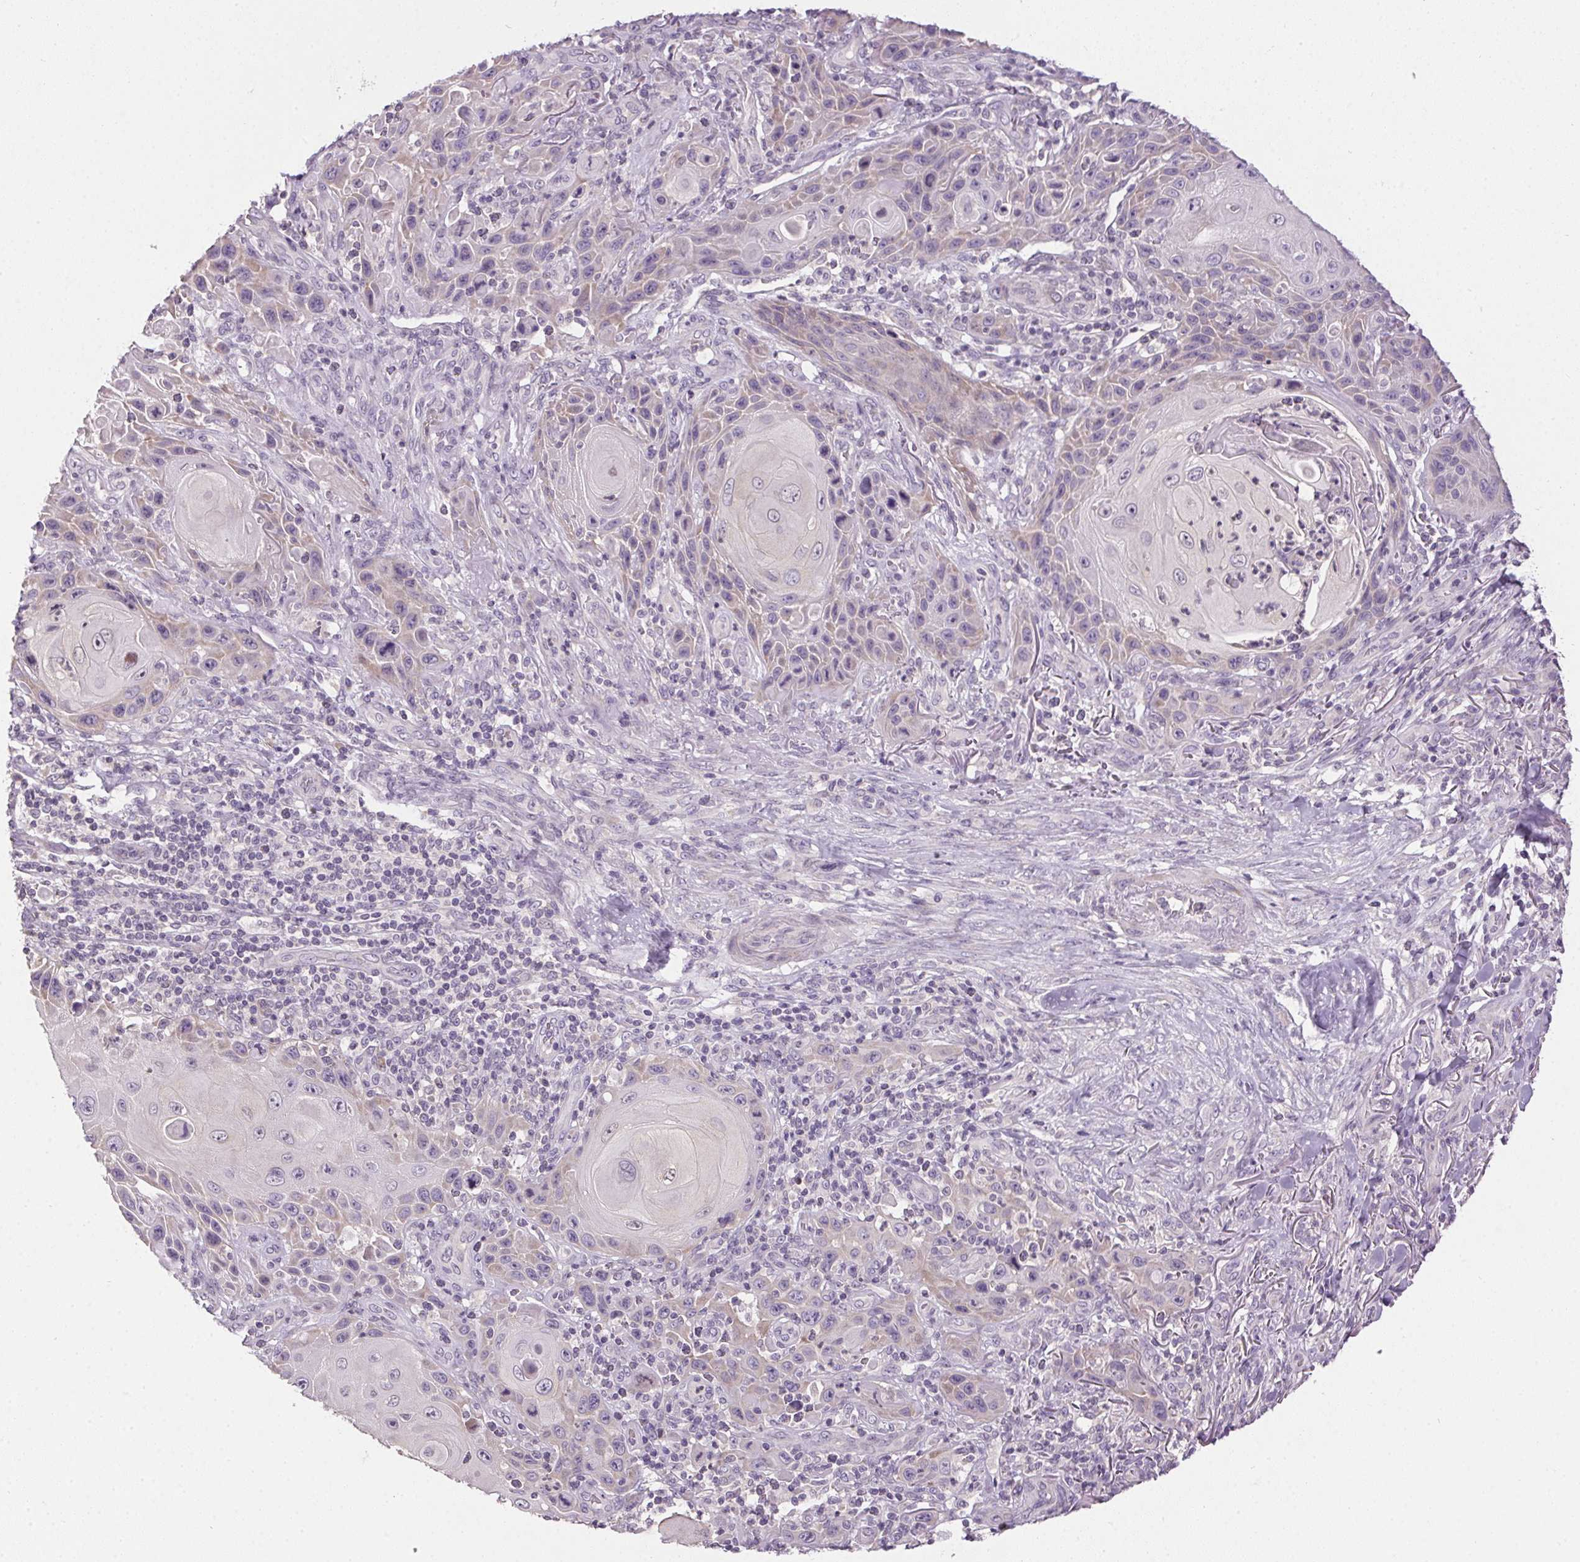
{"staining": {"intensity": "weak", "quantity": "<25%", "location": "cytoplasmic/membranous"}, "tissue": "skin cancer", "cell_type": "Tumor cells", "image_type": "cancer", "snomed": [{"axis": "morphology", "description": "Squamous cell carcinoma, NOS"}, {"axis": "topography", "description": "Skin"}], "caption": "A photomicrograph of skin cancer (squamous cell carcinoma) stained for a protein displays no brown staining in tumor cells.", "gene": "SPACA9", "patient": {"sex": "female", "age": 94}}